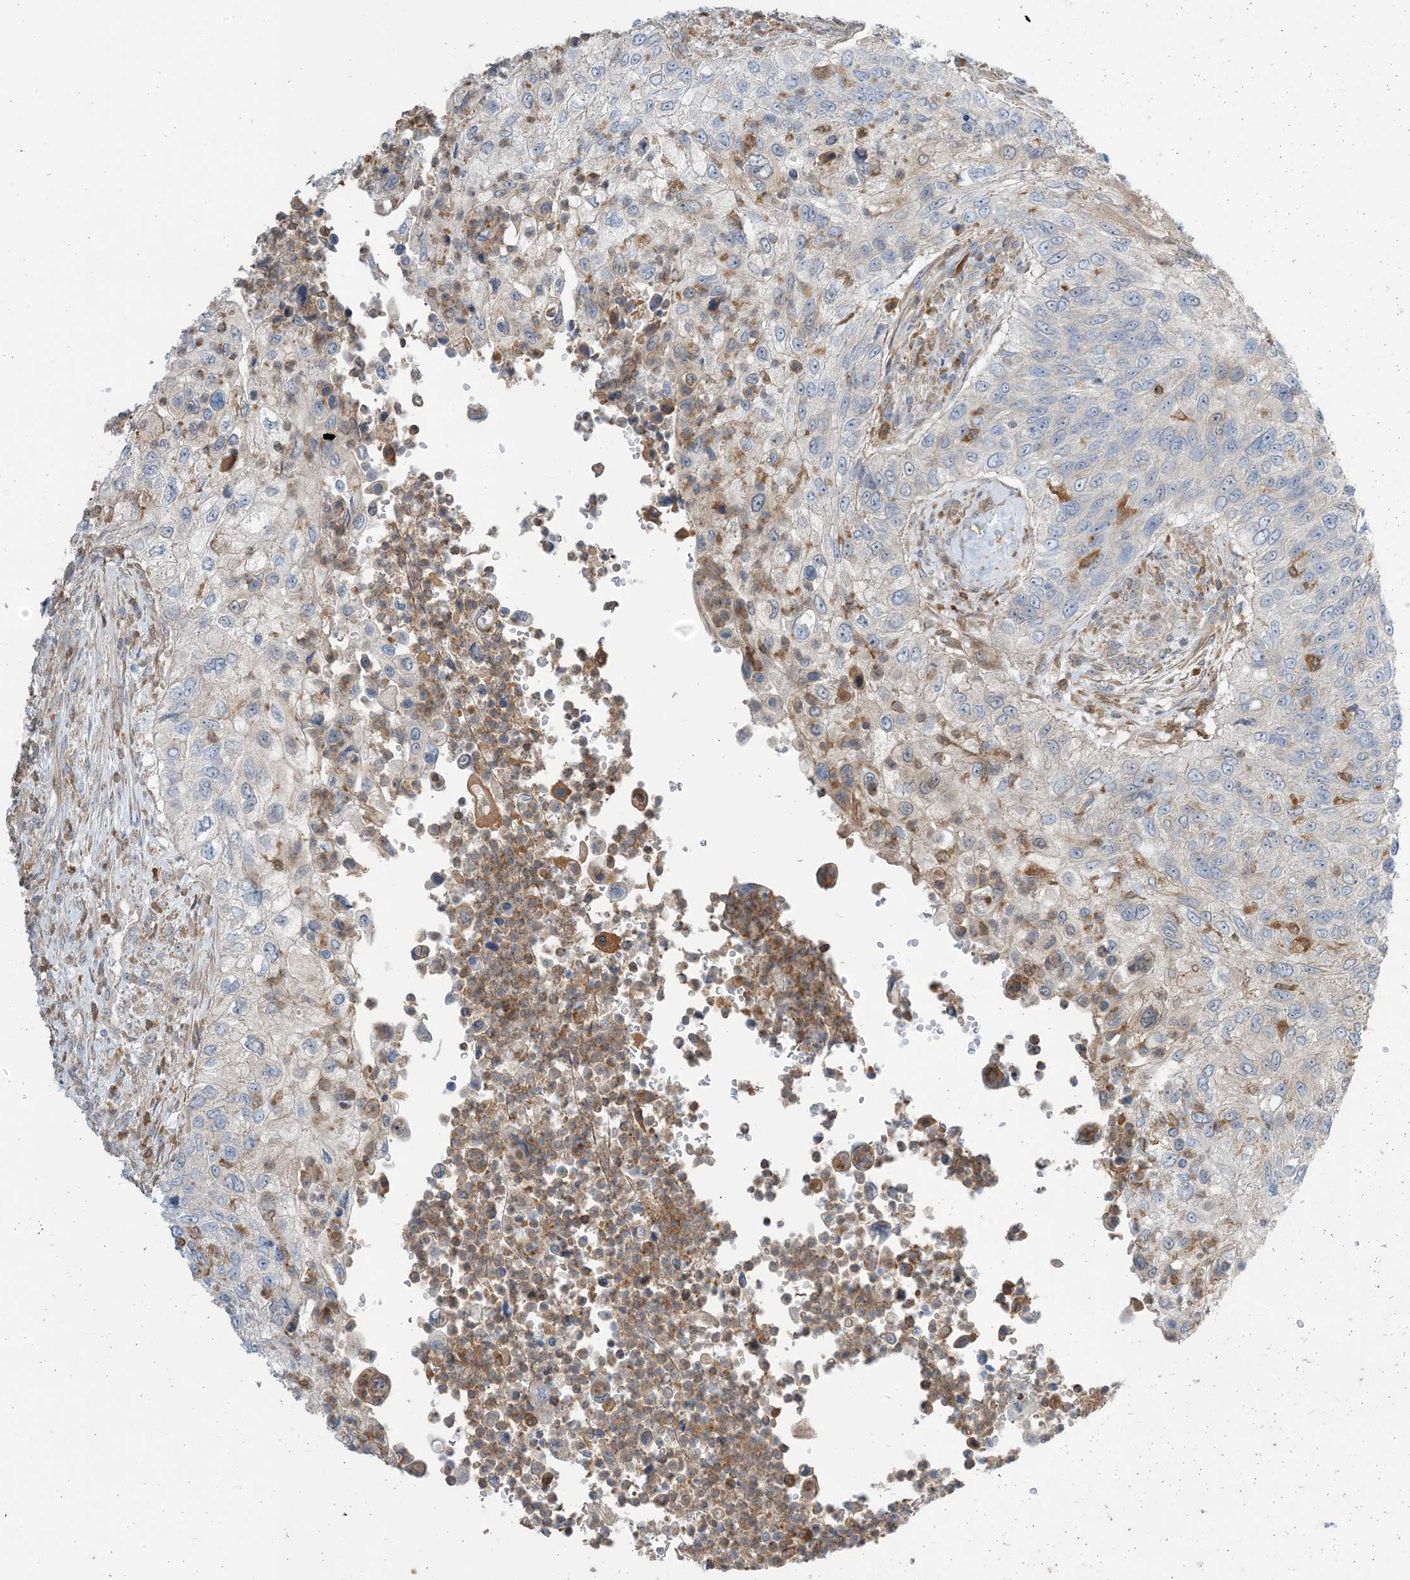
{"staining": {"intensity": "weak", "quantity": "<25%", "location": "cytoplasmic/membranous"}, "tissue": "urothelial cancer", "cell_type": "Tumor cells", "image_type": "cancer", "snomed": [{"axis": "morphology", "description": "Urothelial carcinoma, High grade"}, {"axis": "topography", "description": "Urinary bladder"}], "caption": "High magnification brightfield microscopy of urothelial carcinoma (high-grade) stained with DAB (3,3'-diaminobenzidine) (brown) and counterstained with hematoxylin (blue): tumor cells show no significant expression.", "gene": "NAGK", "patient": {"sex": "female", "age": 60}}